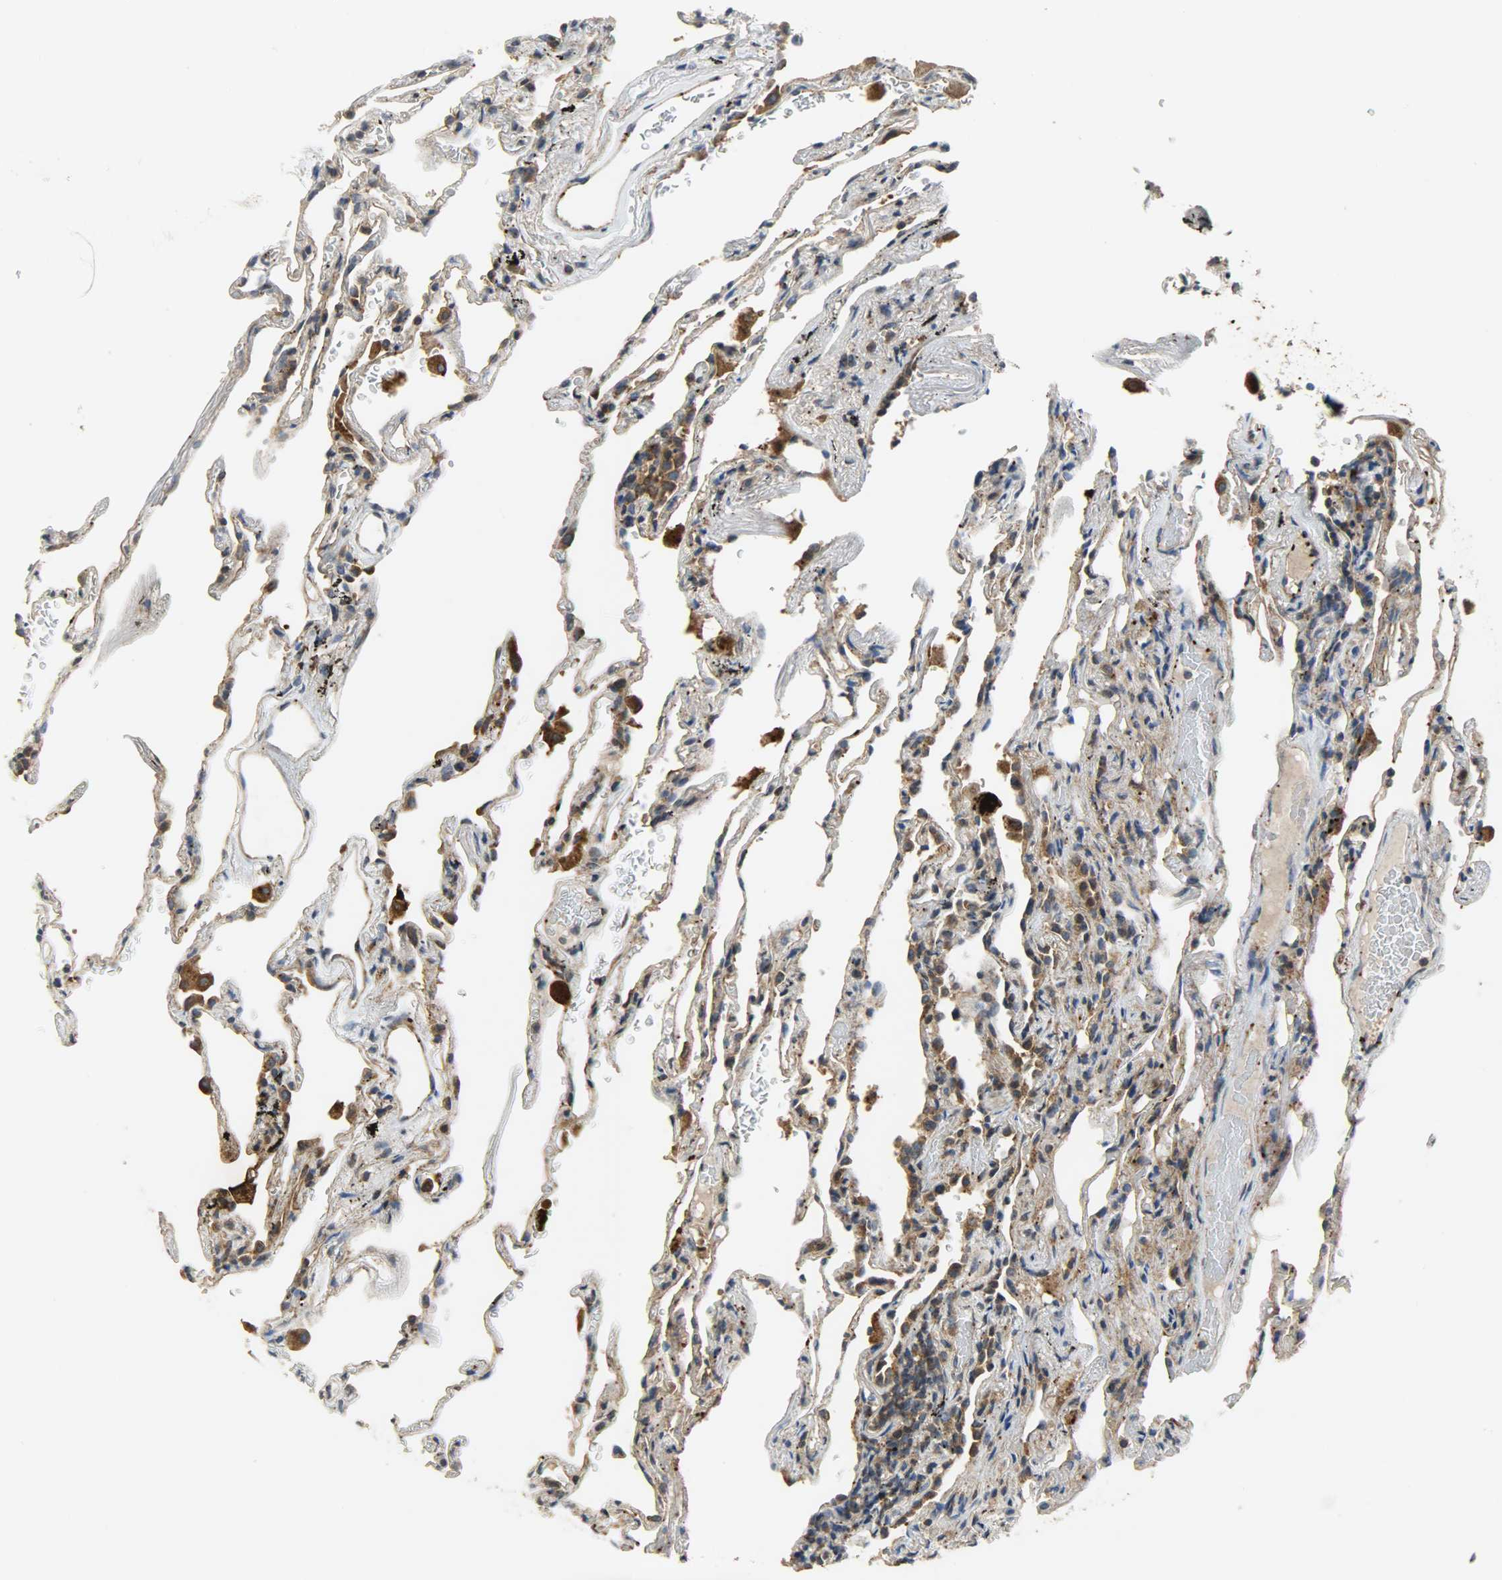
{"staining": {"intensity": "weak", "quantity": "25%-75%", "location": "cytoplasmic/membranous"}, "tissue": "lung", "cell_type": "Alveolar cells", "image_type": "normal", "snomed": [{"axis": "morphology", "description": "Normal tissue, NOS"}, {"axis": "morphology", "description": "Inflammation, NOS"}, {"axis": "topography", "description": "Lung"}], "caption": "Weak cytoplasmic/membranous staining for a protein is present in about 25%-75% of alveolar cells of normal lung using IHC.", "gene": "GIT2", "patient": {"sex": "male", "age": 69}}